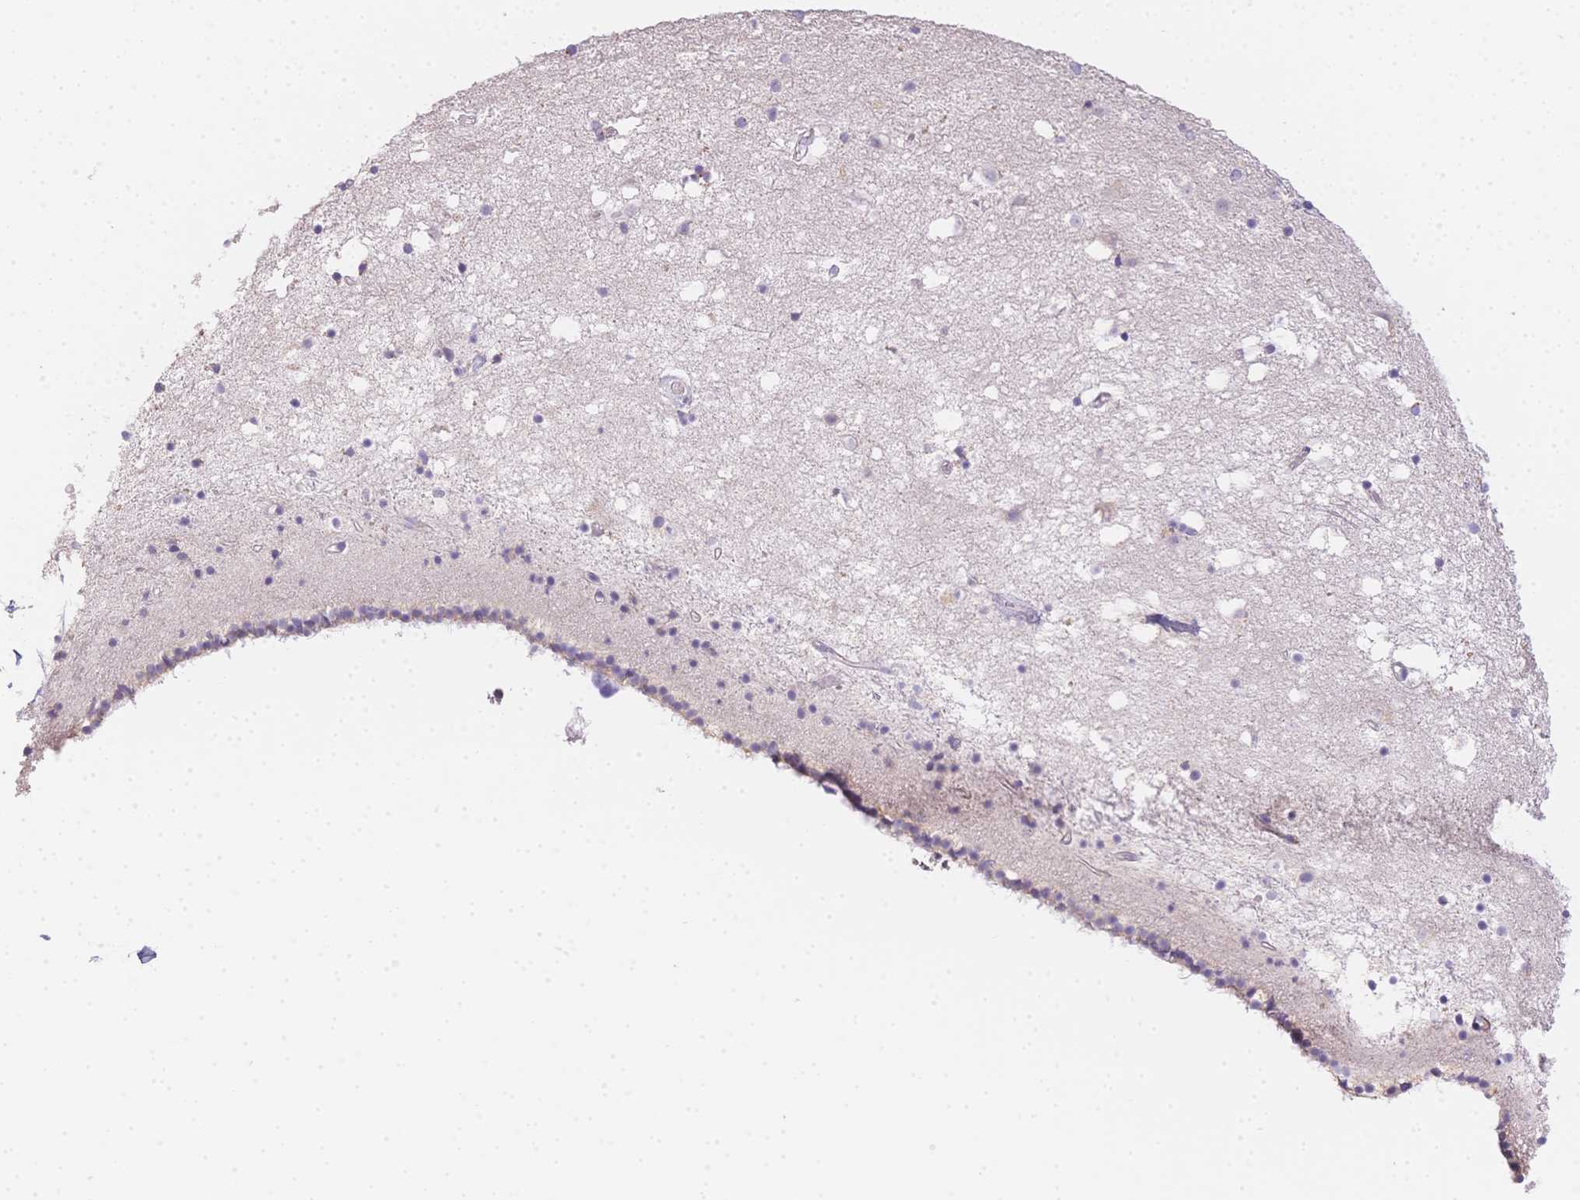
{"staining": {"intensity": "negative", "quantity": "none", "location": "none"}, "tissue": "caudate", "cell_type": "Glial cells", "image_type": "normal", "snomed": [{"axis": "morphology", "description": "Normal tissue, NOS"}, {"axis": "topography", "description": "Lateral ventricle wall"}], "caption": "Immunohistochemistry (IHC) image of benign caudate: human caudate stained with DAB demonstrates no significant protein staining in glial cells. (Brightfield microscopy of DAB IHC at high magnification).", "gene": "SMYD1", "patient": {"sex": "female", "age": 71}}